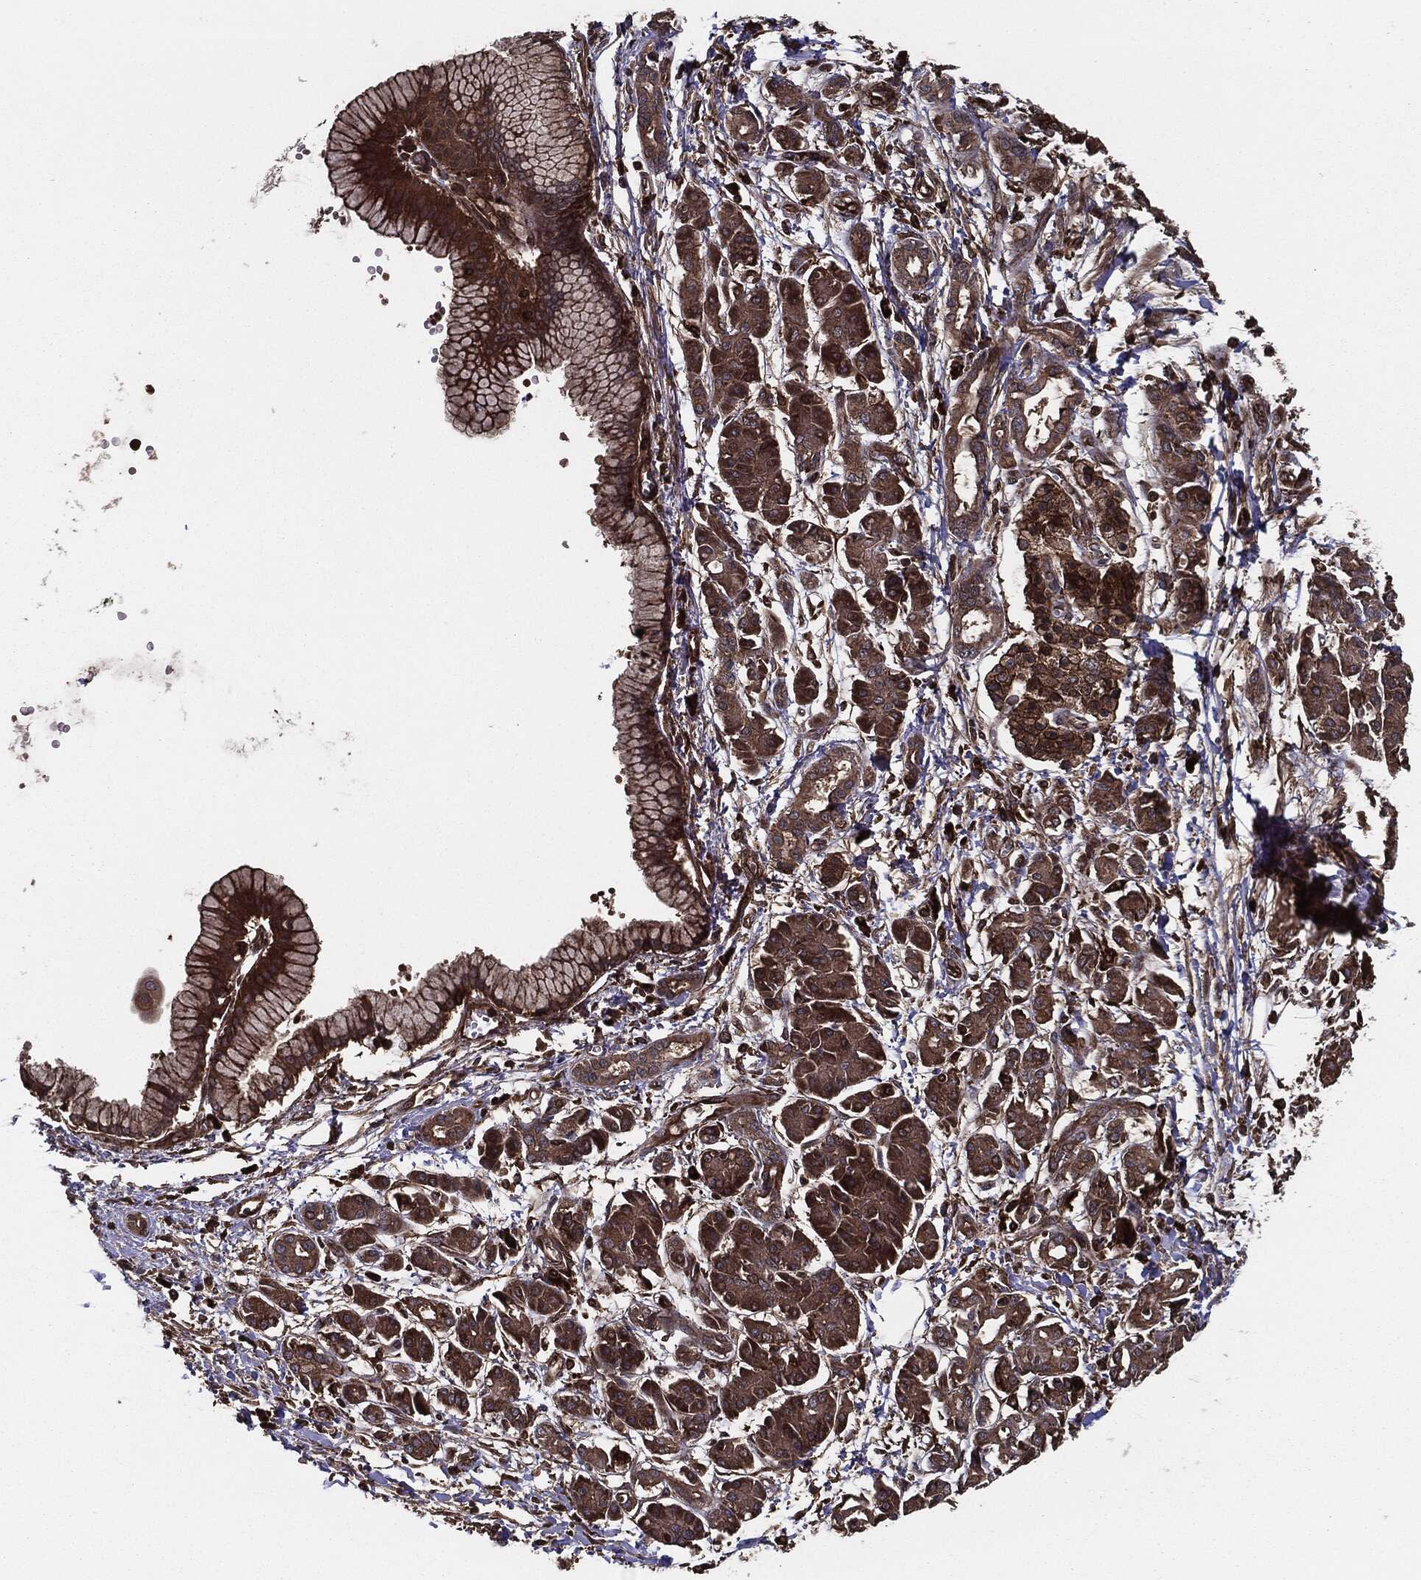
{"staining": {"intensity": "moderate", "quantity": ">75%", "location": "cytoplasmic/membranous"}, "tissue": "pancreatic cancer", "cell_type": "Tumor cells", "image_type": "cancer", "snomed": [{"axis": "morphology", "description": "Adenocarcinoma, NOS"}, {"axis": "topography", "description": "Pancreas"}], "caption": "High-magnification brightfield microscopy of pancreatic cancer stained with DAB (brown) and counterstained with hematoxylin (blue). tumor cells exhibit moderate cytoplasmic/membranous expression is seen in about>75% of cells.", "gene": "RAP1GDS1", "patient": {"sex": "male", "age": 72}}